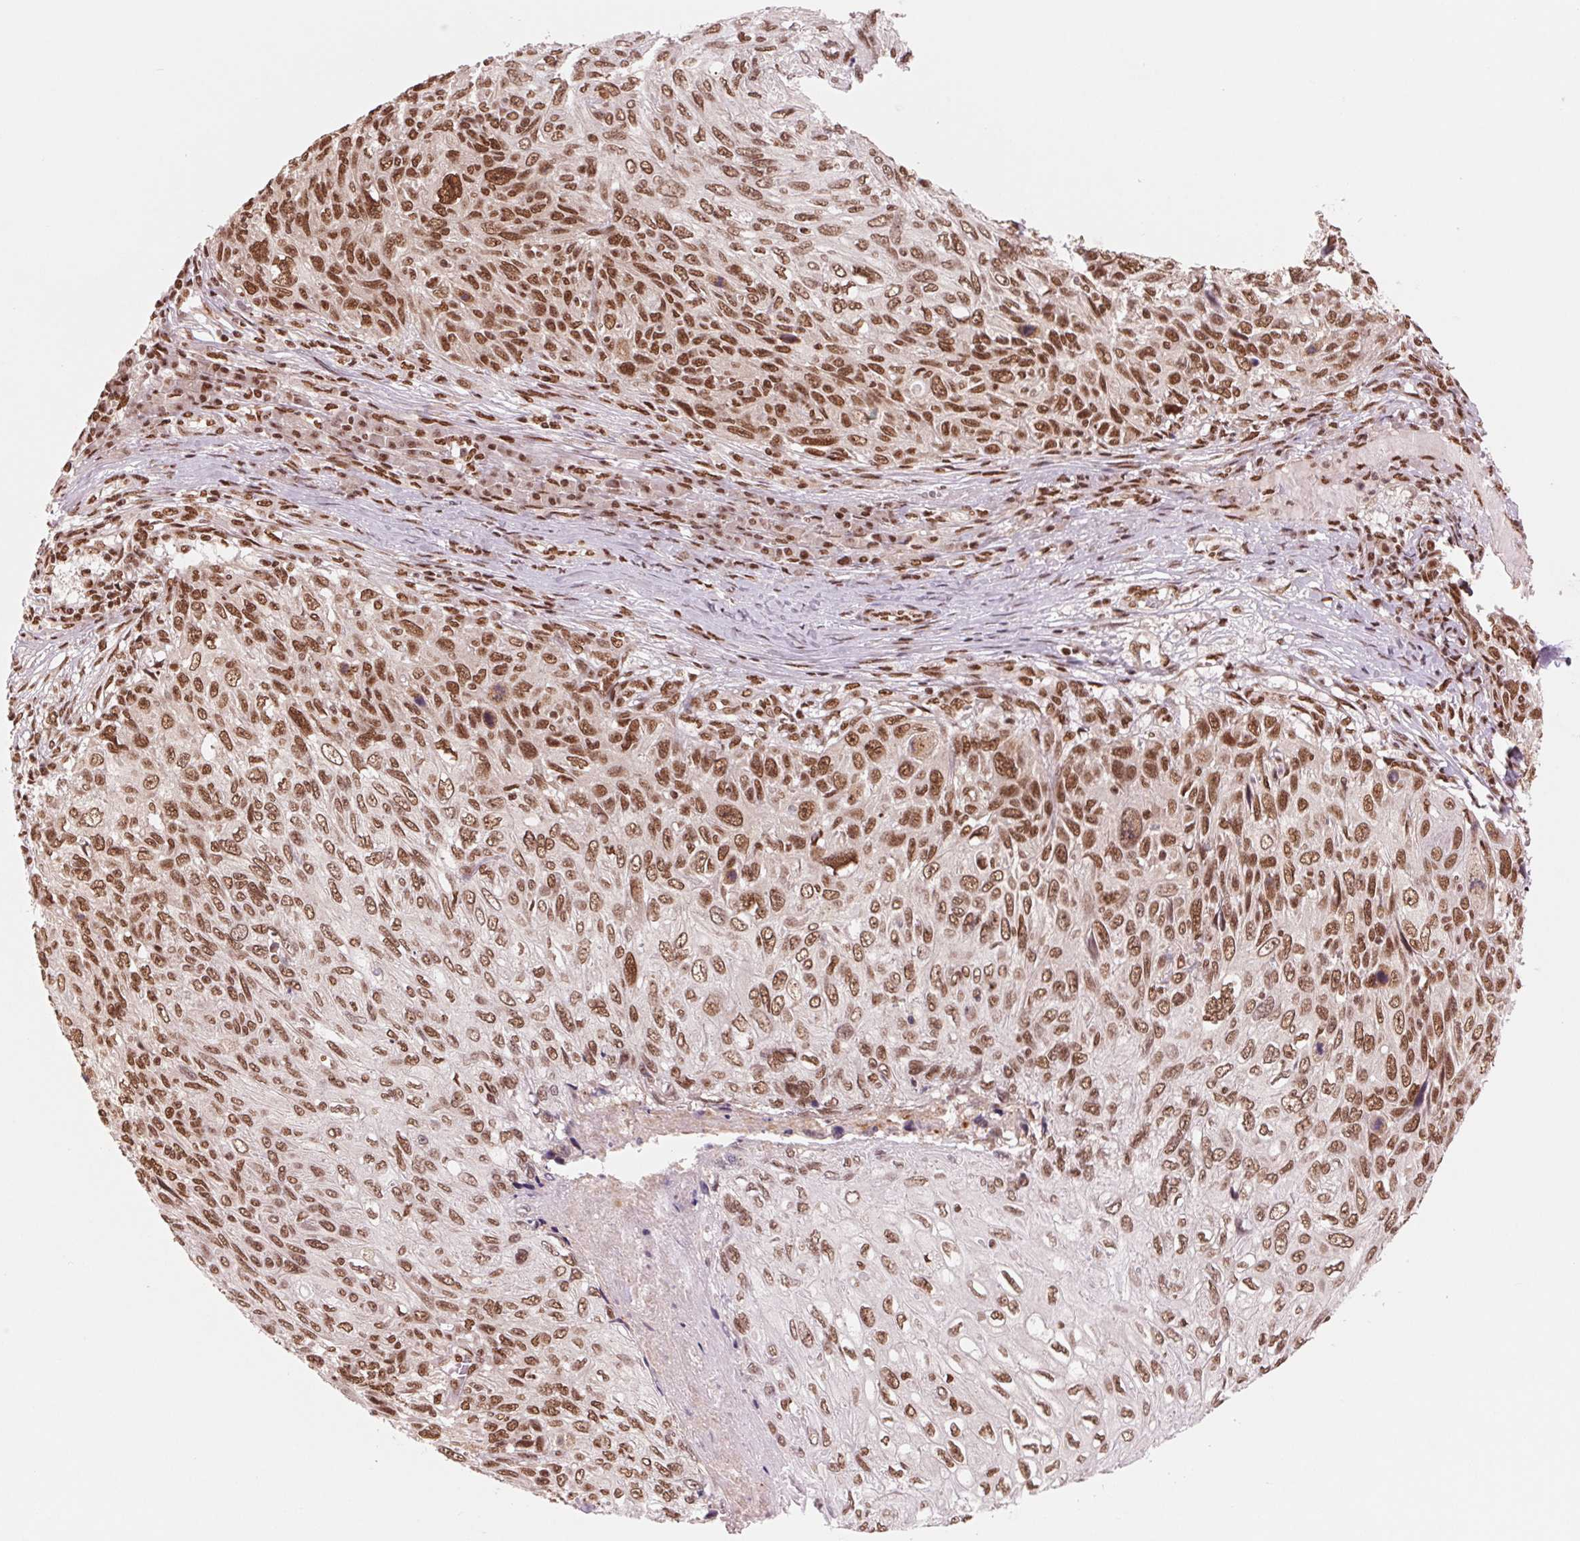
{"staining": {"intensity": "moderate", "quantity": ">75%", "location": "nuclear"}, "tissue": "skin cancer", "cell_type": "Tumor cells", "image_type": "cancer", "snomed": [{"axis": "morphology", "description": "Squamous cell carcinoma, NOS"}, {"axis": "topography", "description": "Skin"}], "caption": "The photomicrograph displays immunohistochemical staining of squamous cell carcinoma (skin). There is moderate nuclear positivity is identified in approximately >75% of tumor cells. (IHC, brightfield microscopy, high magnification).", "gene": "TTLL9", "patient": {"sex": "male", "age": 92}}